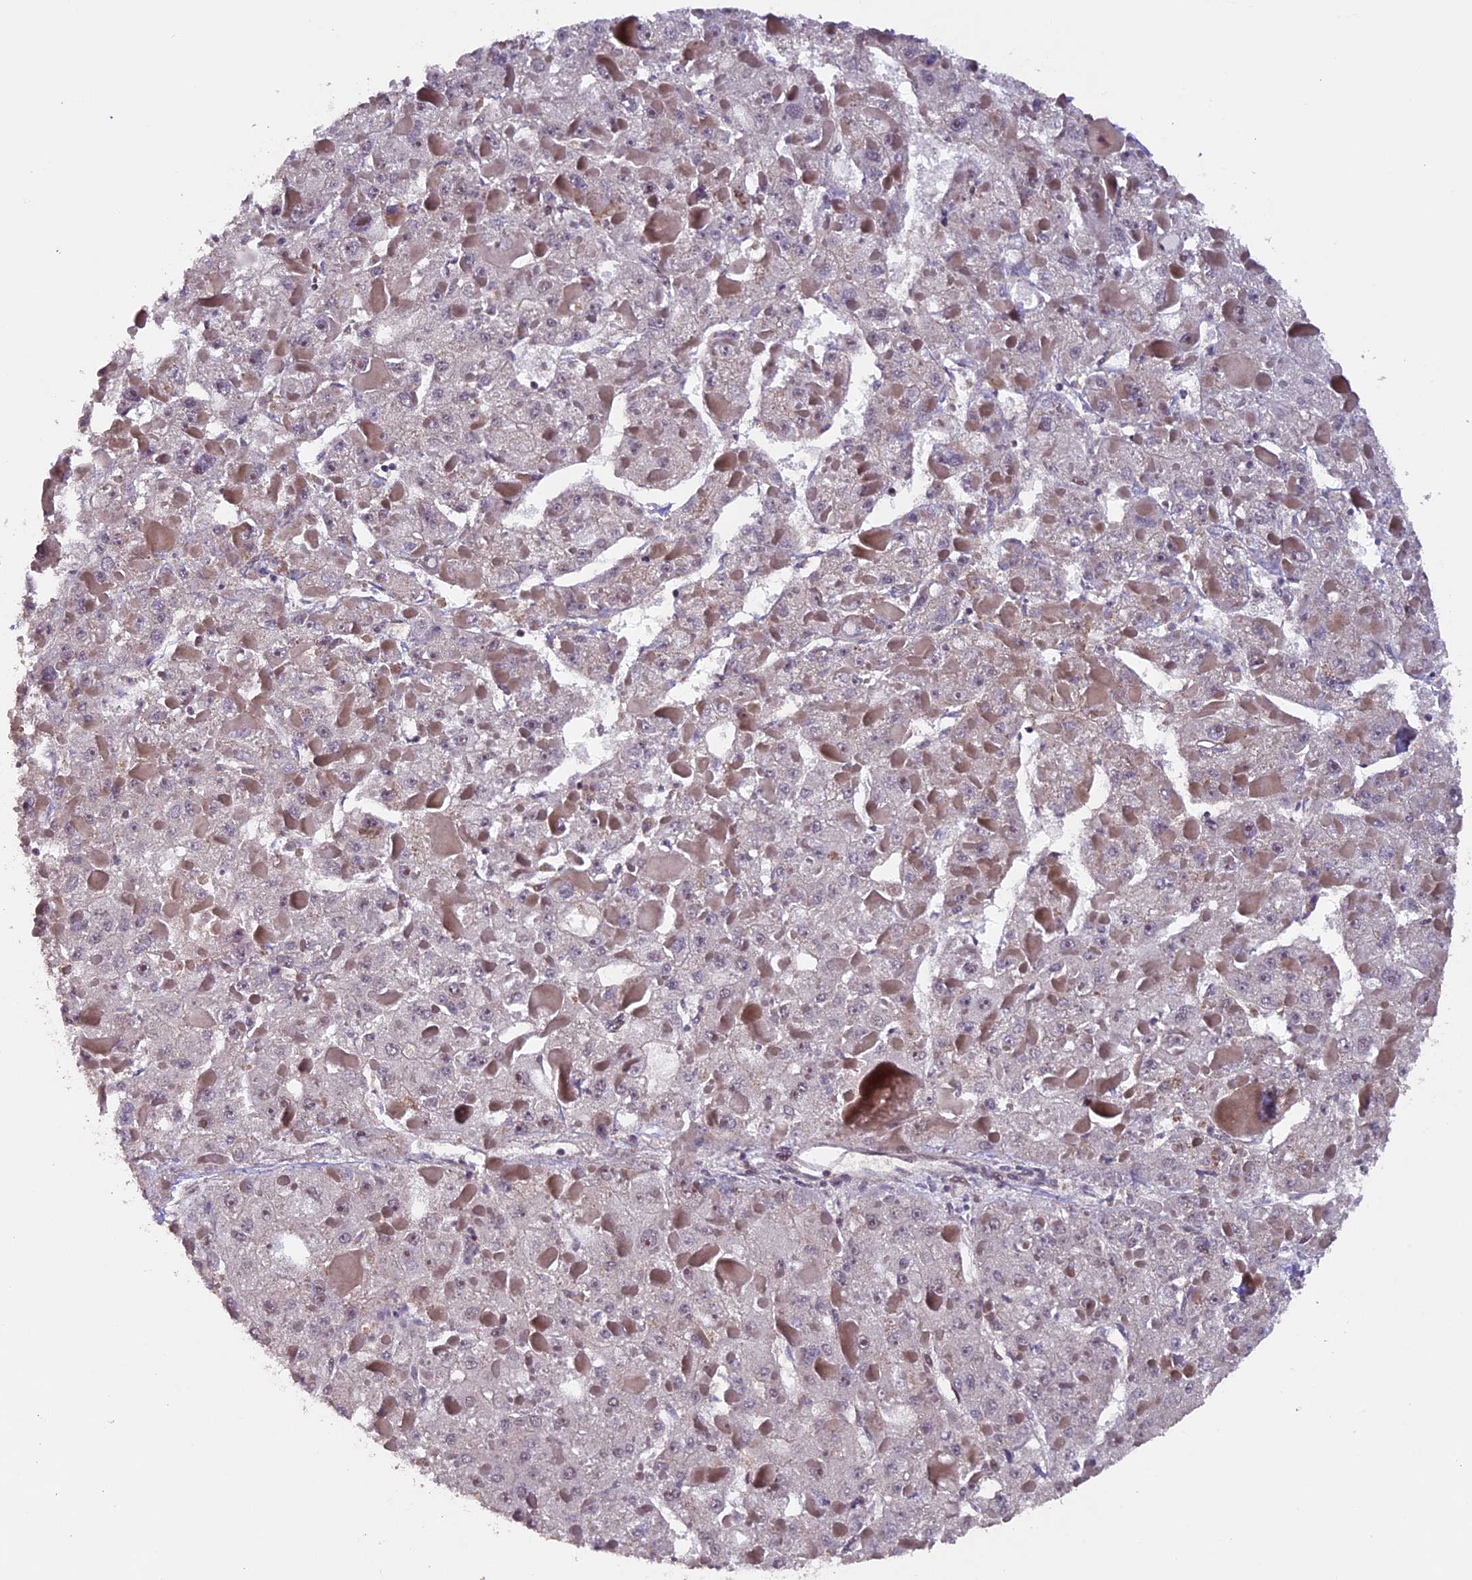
{"staining": {"intensity": "negative", "quantity": "none", "location": "none"}, "tissue": "liver cancer", "cell_type": "Tumor cells", "image_type": "cancer", "snomed": [{"axis": "morphology", "description": "Carcinoma, Hepatocellular, NOS"}, {"axis": "topography", "description": "Liver"}], "caption": "High magnification brightfield microscopy of liver cancer (hepatocellular carcinoma) stained with DAB (brown) and counterstained with hematoxylin (blue): tumor cells show no significant staining.", "gene": "GNB5", "patient": {"sex": "female", "age": 73}}